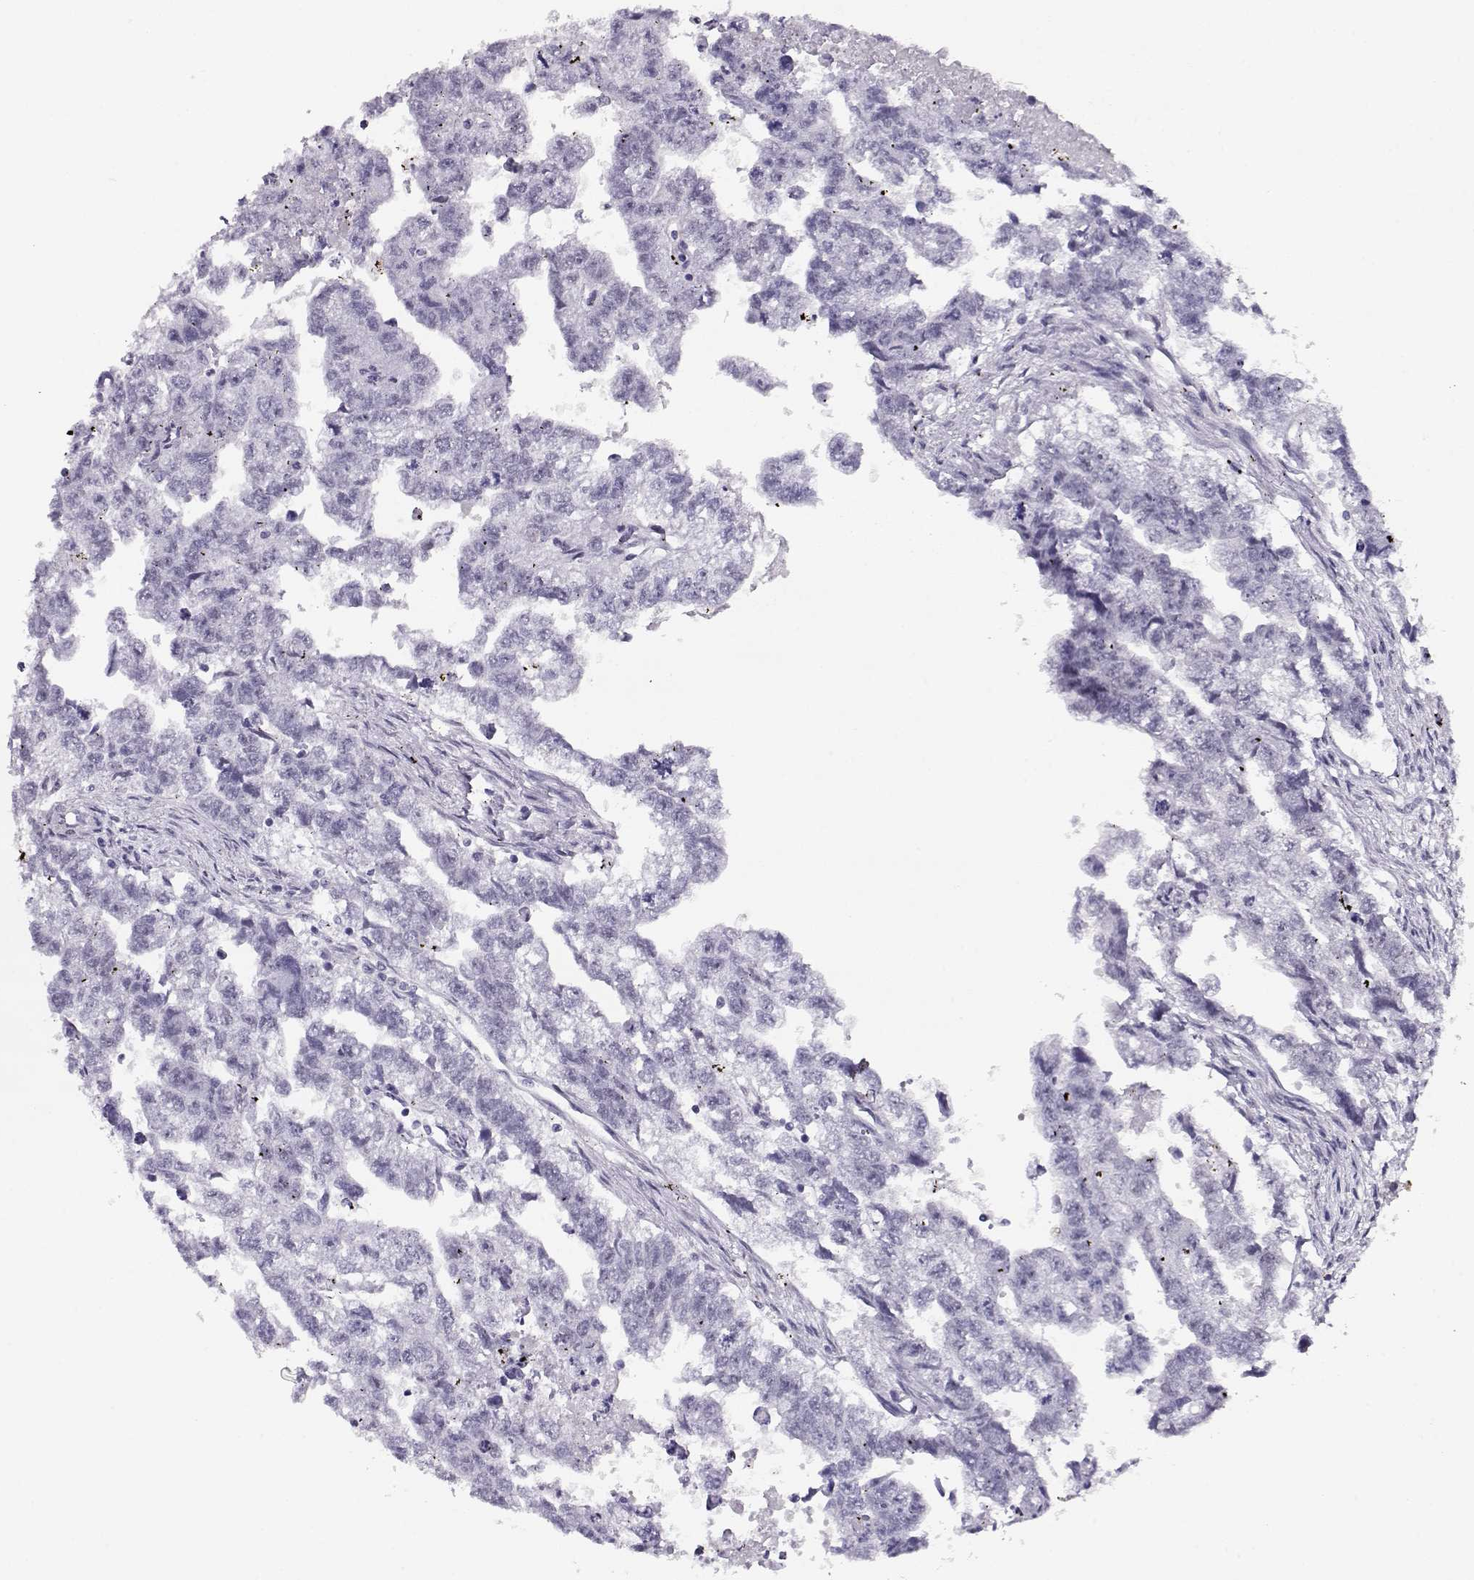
{"staining": {"intensity": "negative", "quantity": "none", "location": "none"}, "tissue": "testis cancer", "cell_type": "Tumor cells", "image_type": "cancer", "snomed": [{"axis": "morphology", "description": "Carcinoma, Embryonal, NOS"}, {"axis": "morphology", "description": "Teratoma, malignant, NOS"}, {"axis": "topography", "description": "Testis"}], "caption": "IHC micrograph of human embryonal carcinoma (testis) stained for a protein (brown), which shows no expression in tumor cells.", "gene": "POLI", "patient": {"sex": "male", "age": 44}}